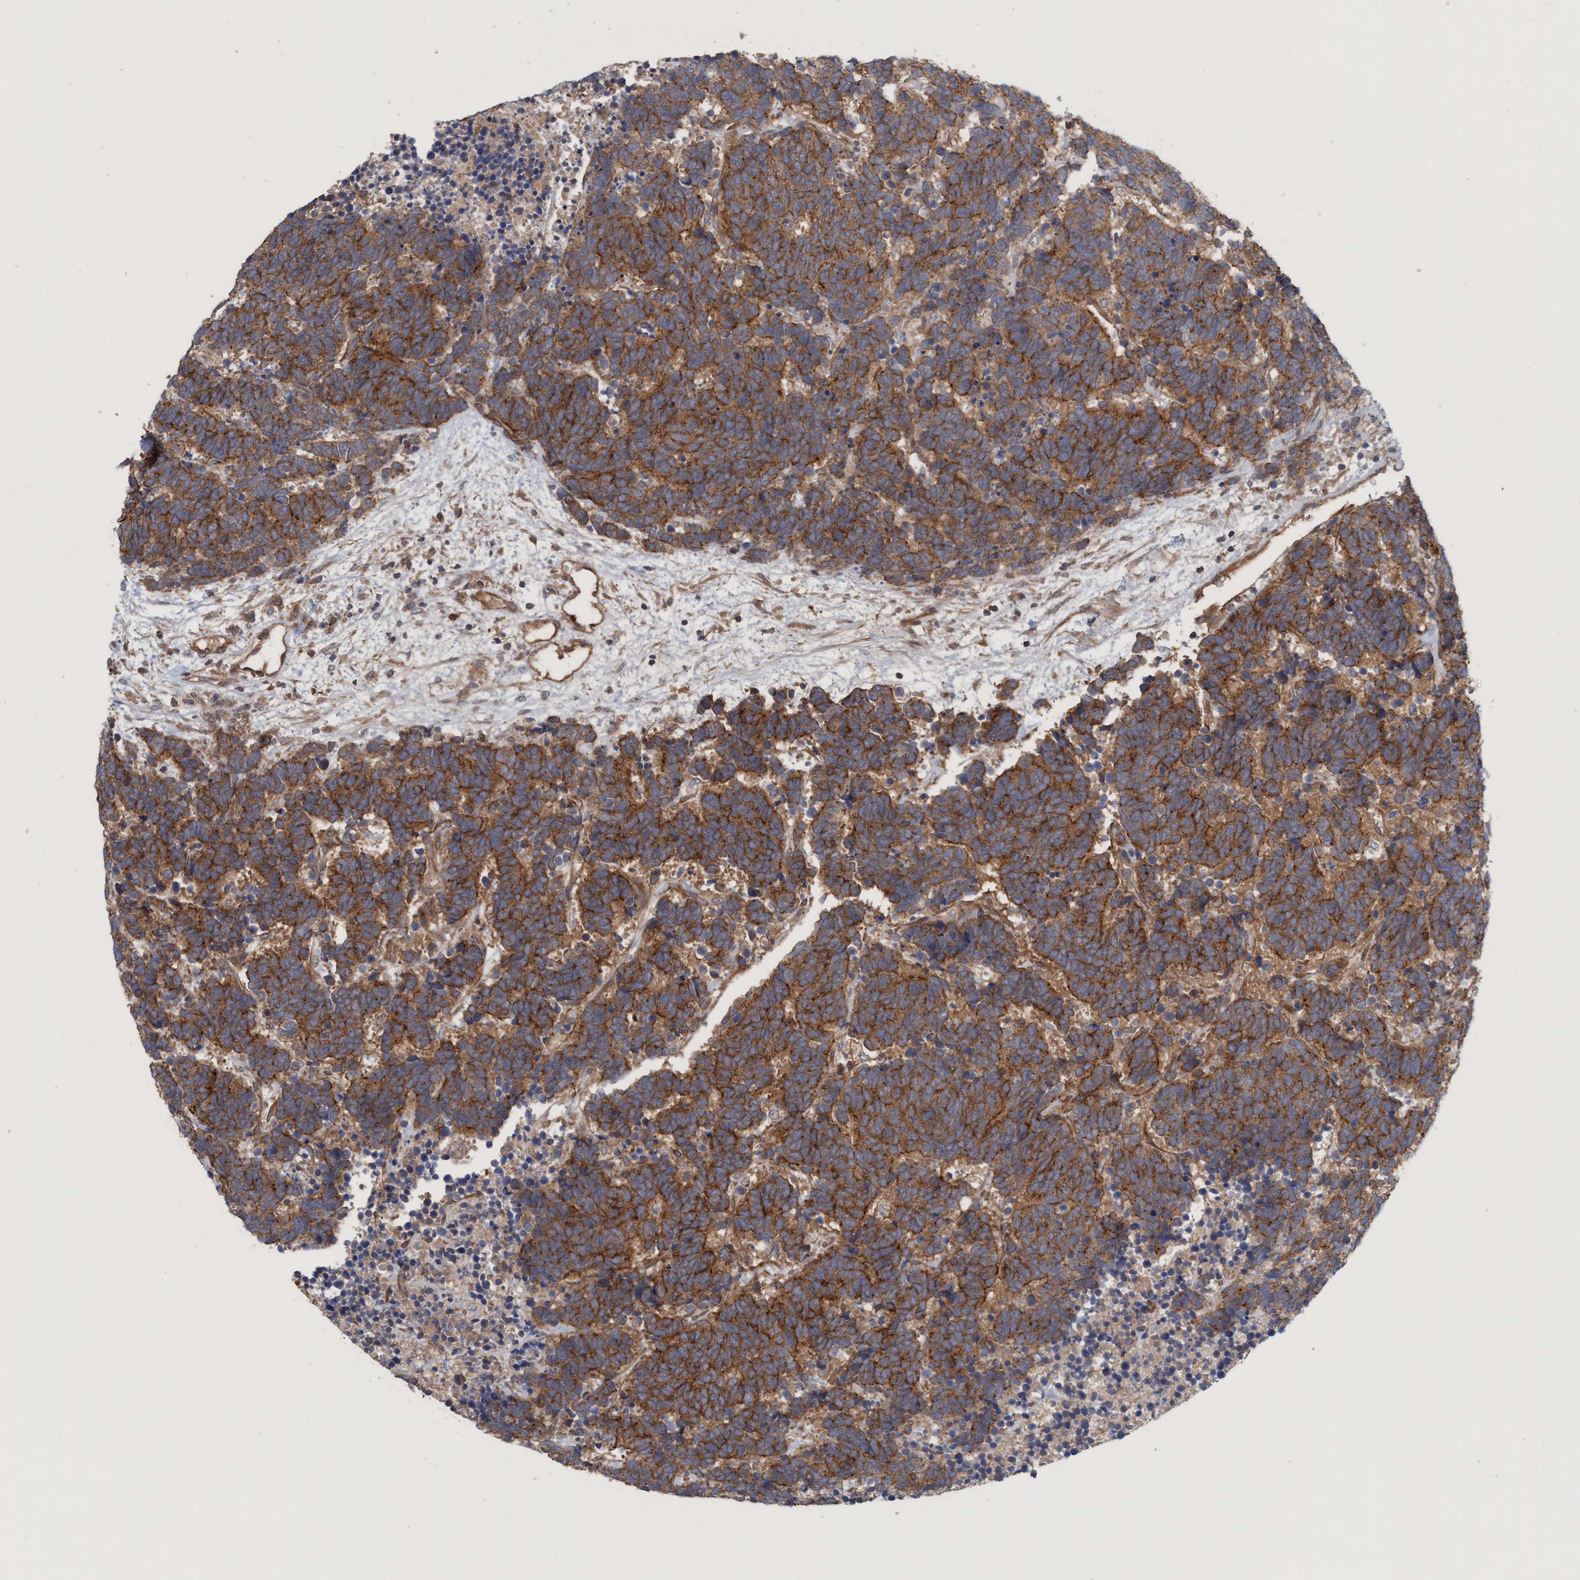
{"staining": {"intensity": "strong", "quantity": ">75%", "location": "cytoplasmic/membranous"}, "tissue": "carcinoid", "cell_type": "Tumor cells", "image_type": "cancer", "snomed": [{"axis": "morphology", "description": "Carcinoma, NOS"}, {"axis": "morphology", "description": "Carcinoid, malignant, NOS"}, {"axis": "topography", "description": "Urinary bladder"}], "caption": "Carcinoma stained for a protein (brown) displays strong cytoplasmic/membranous positive positivity in approximately >75% of tumor cells.", "gene": "SPECC1", "patient": {"sex": "male", "age": 57}}